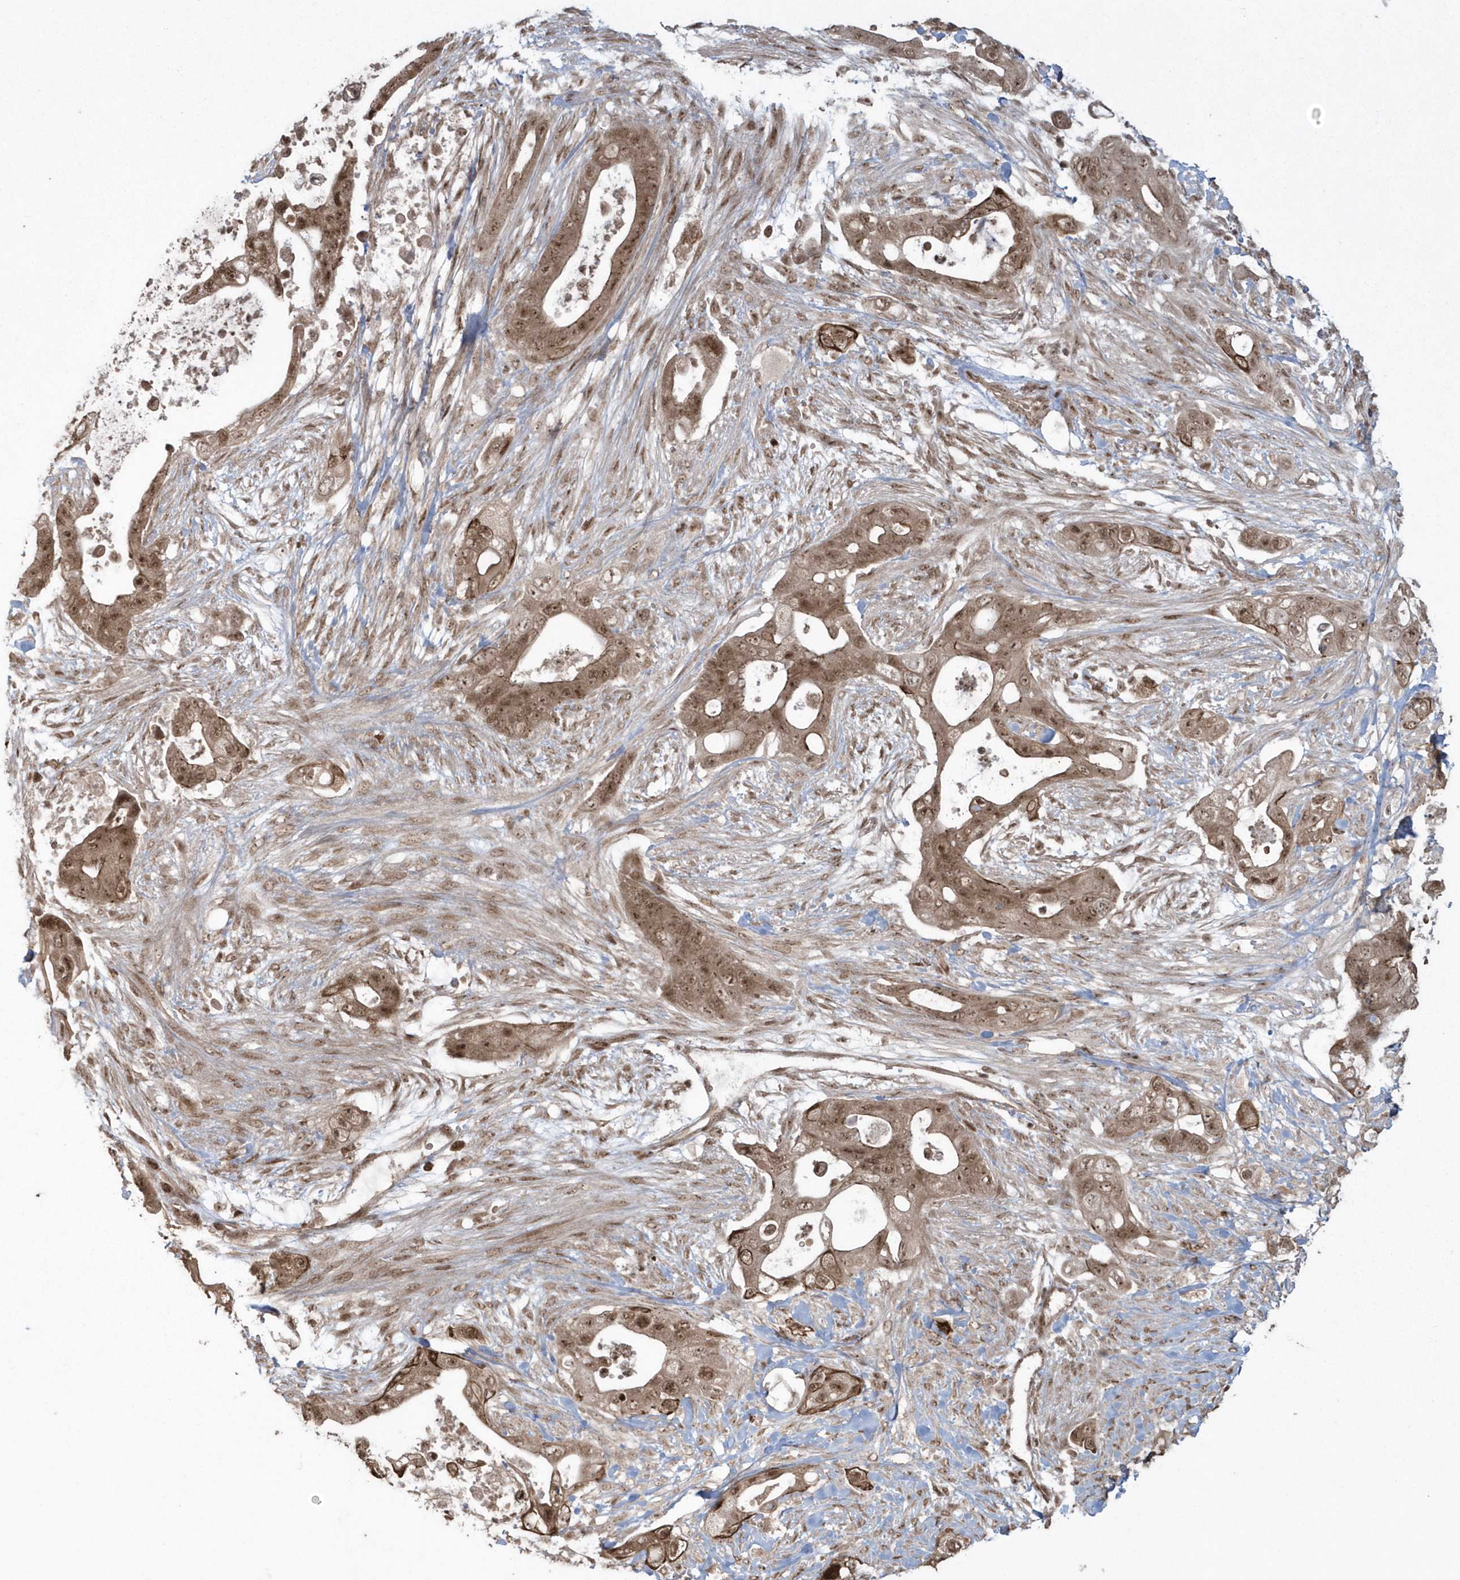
{"staining": {"intensity": "moderate", "quantity": ">75%", "location": "cytoplasmic/membranous,nuclear"}, "tissue": "pancreatic cancer", "cell_type": "Tumor cells", "image_type": "cancer", "snomed": [{"axis": "morphology", "description": "Adenocarcinoma, NOS"}, {"axis": "topography", "description": "Pancreas"}], "caption": "A brown stain shows moderate cytoplasmic/membranous and nuclear positivity of a protein in pancreatic cancer (adenocarcinoma) tumor cells.", "gene": "EPB41L4A", "patient": {"sex": "male", "age": 53}}